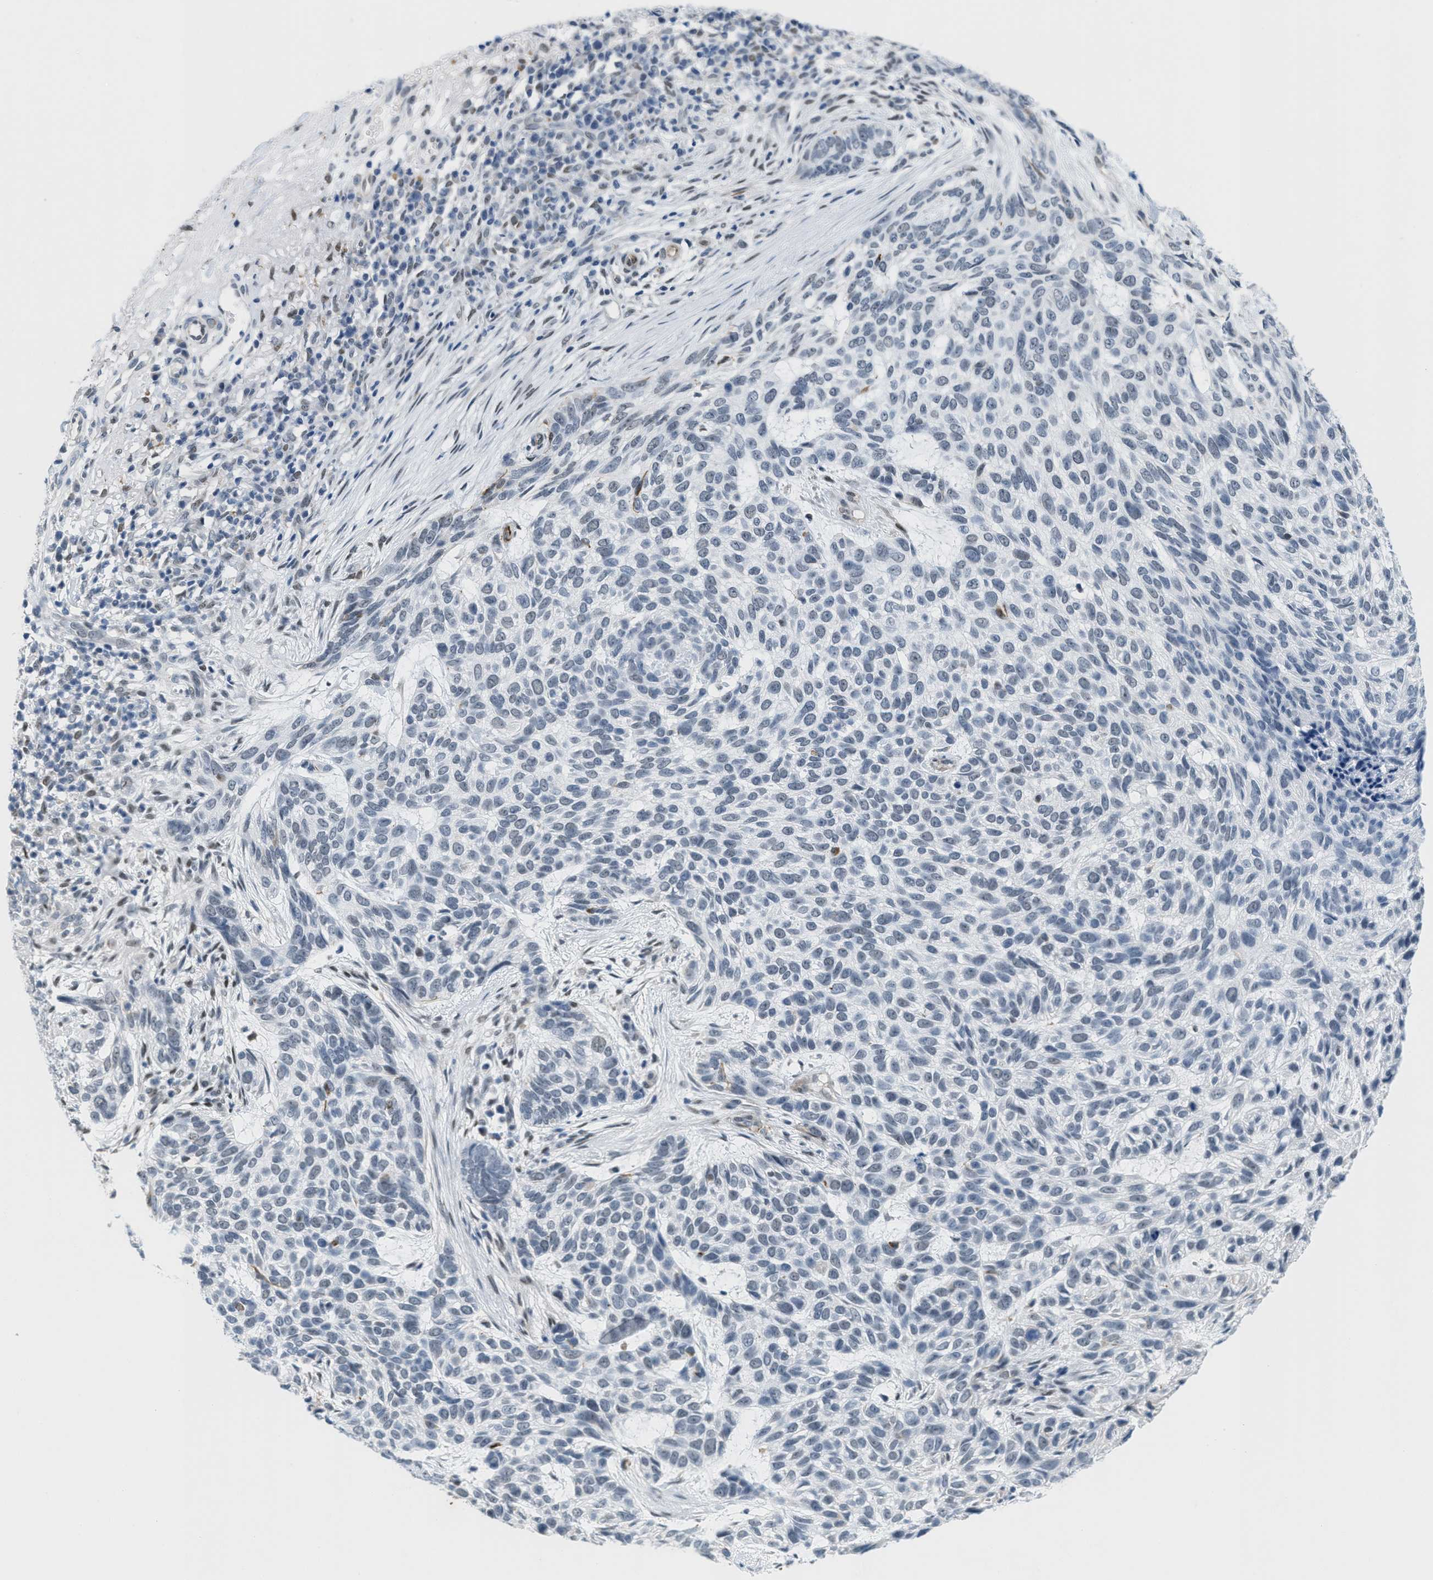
{"staining": {"intensity": "negative", "quantity": "none", "location": "none"}, "tissue": "skin cancer", "cell_type": "Tumor cells", "image_type": "cancer", "snomed": [{"axis": "morphology", "description": "Basal cell carcinoma"}, {"axis": "topography", "description": "Skin"}], "caption": "A high-resolution histopathology image shows IHC staining of skin cancer, which demonstrates no significant positivity in tumor cells.", "gene": "HS3ST2", "patient": {"sex": "female", "age": 64}}